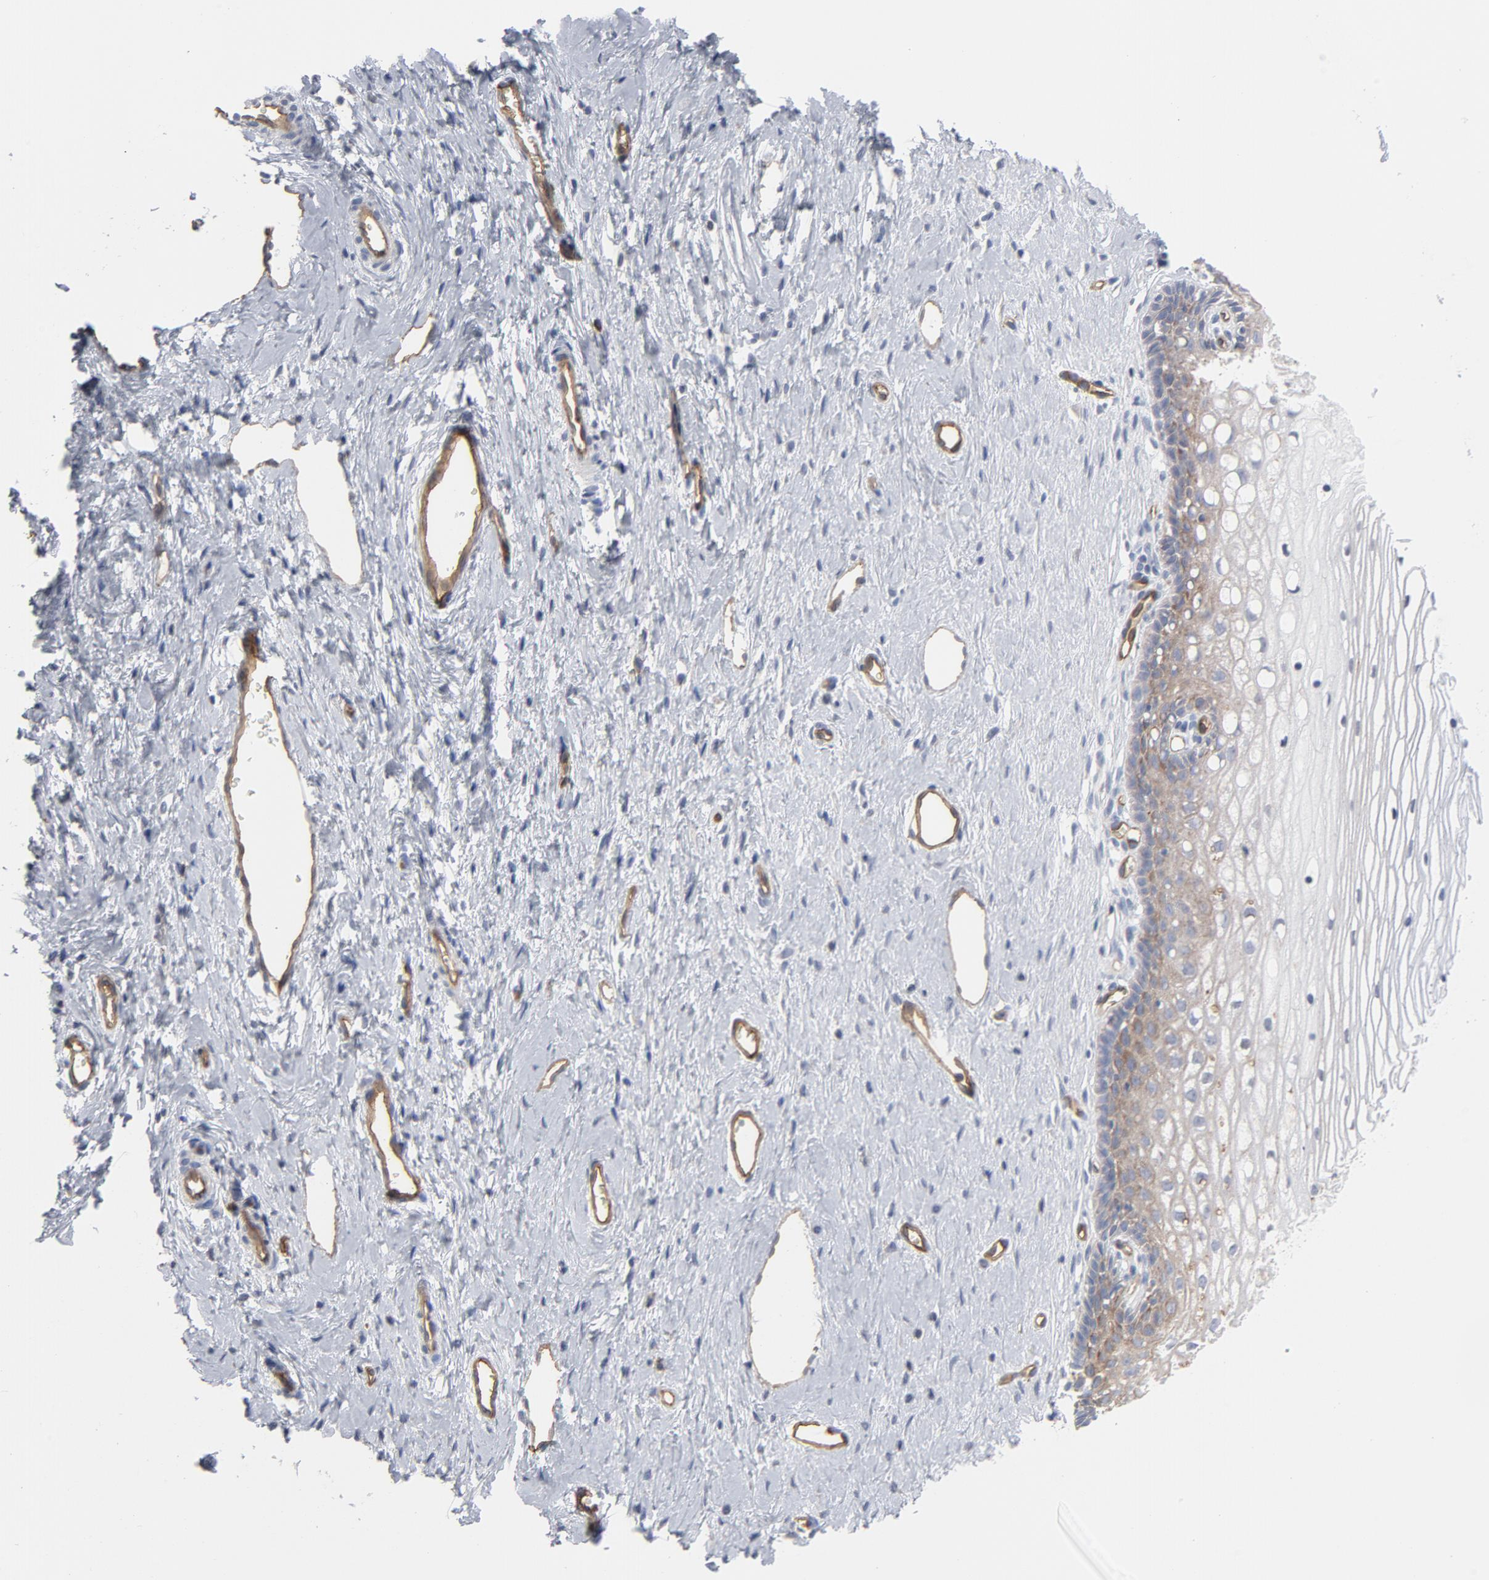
{"staining": {"intensity": "moderate", "quantity": "25%-75%", "location": "cytoplasmic/membranous"}, "tissue": "cervix", "cell_type": "Glandular cells", "image_type": "normal", "snomed": [{"axis": "morphology", "description": "Normal tissue, NOS"}, {"axis": "topography", "description": "Cervix"}], "caption": "DAB (3,3'-diaminobenzidine) immunohistochemical staining of benign cervix displays moderate cytoplasmic/membranous protein staining in approximately 25%-75% of glandular cells.", "gene": "OXA1L", "patient": {"sex": "female", "age": 40}}